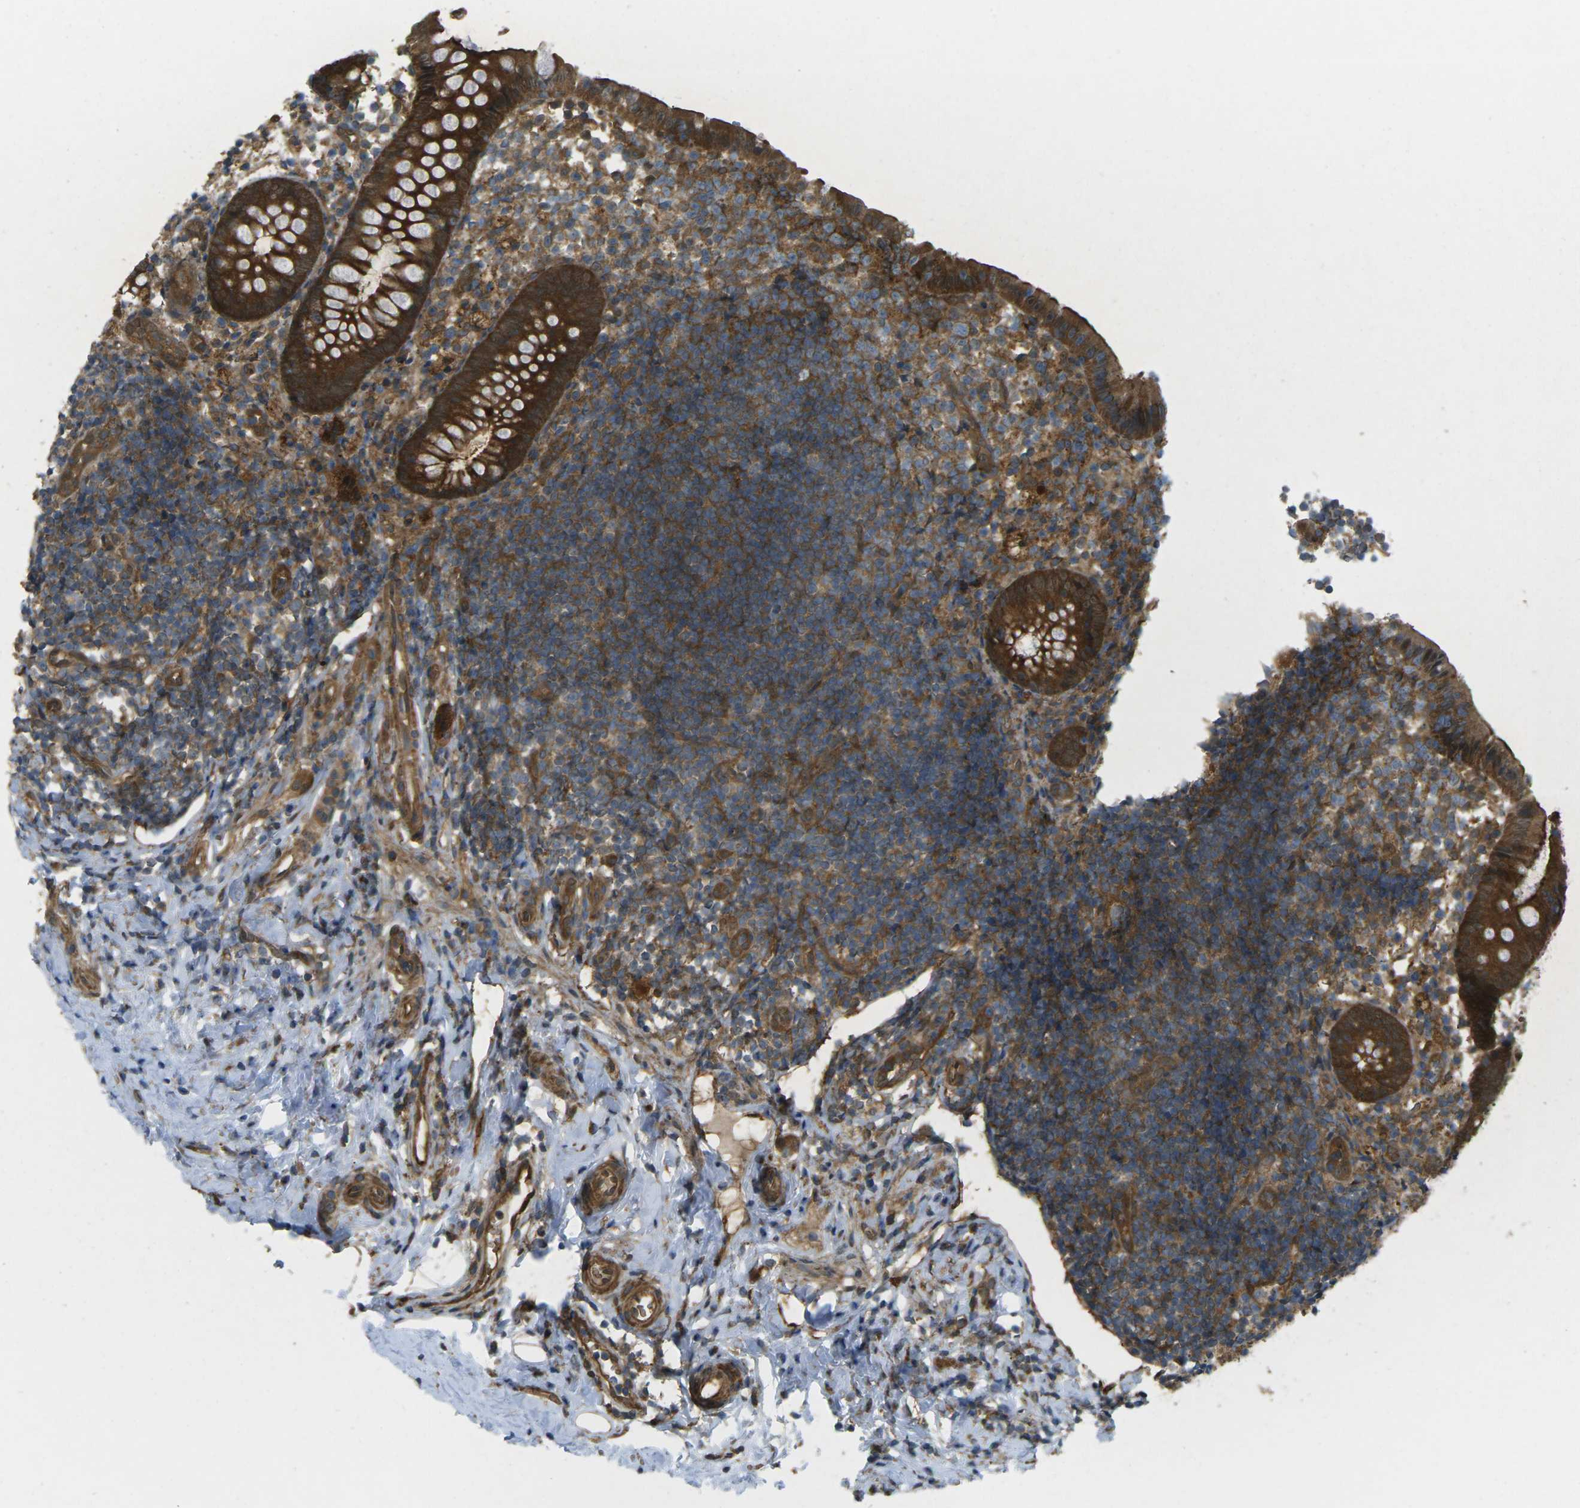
{"staining": {"intensity": "strong", "quantity": ">75%", "location": "cytoplasmic/membranous"}, "tissue": "appendix", "cell_type": "Glandular cells", "image_type": "normal", "snomed": [{"axis": "morphology", "description": "Normal tissue, NOS"}, {"axis": "topography", "description": "Appendix"}], "caption": "High-power microscopy captured an immunohistochemistry (IHC) micrograph of normal appendix, revealing strong cytoplasmic/membranous positivity in about >75% of glandular cells.", "gene": "CHMP3", "patient": {"sex": "female", "age": 20}}